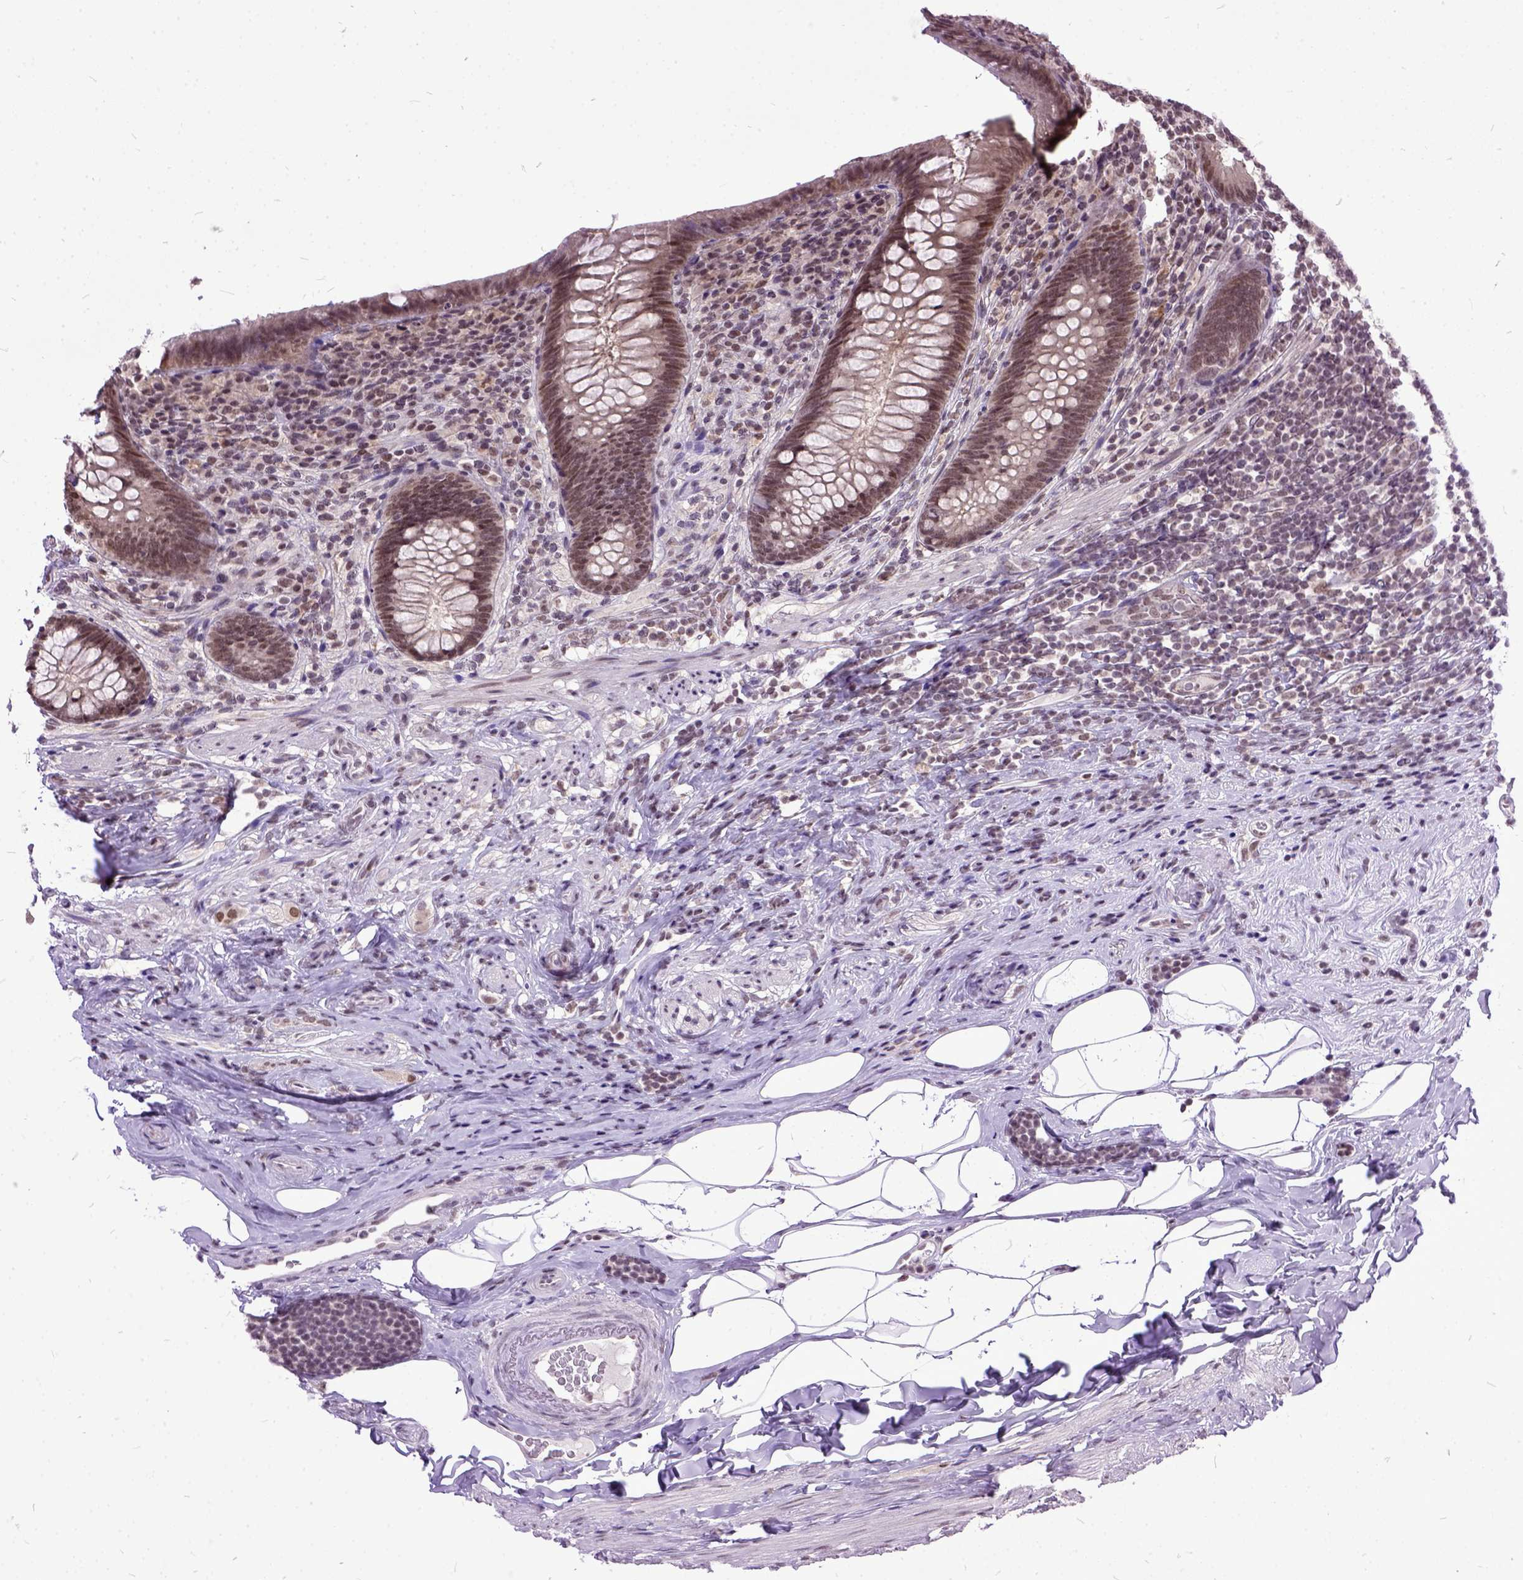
{"staining": {"intensity": "moderate", "quantity": ">75%", "location": "nuclear"}, "tissue": "appendix", "cell_type": "Glandular cells", "image_type": "normal", "snomed": [{"axis": "morphology", "description": "Normal tissue, NOS"}, {"axis": "topography", "description": "Appendix"}], "caption": "A medium amount of moderate nuclear staining is identified in about >75% of glandular cells in normal appendix. Using DAB (3,3'-diaminobenzidine) (brown) and hematoxylin (blue) stains, captured at high magnification using brightfield microscopy.", "gene": "ORC5", "patient": {"sex": "male", "age": 47}}